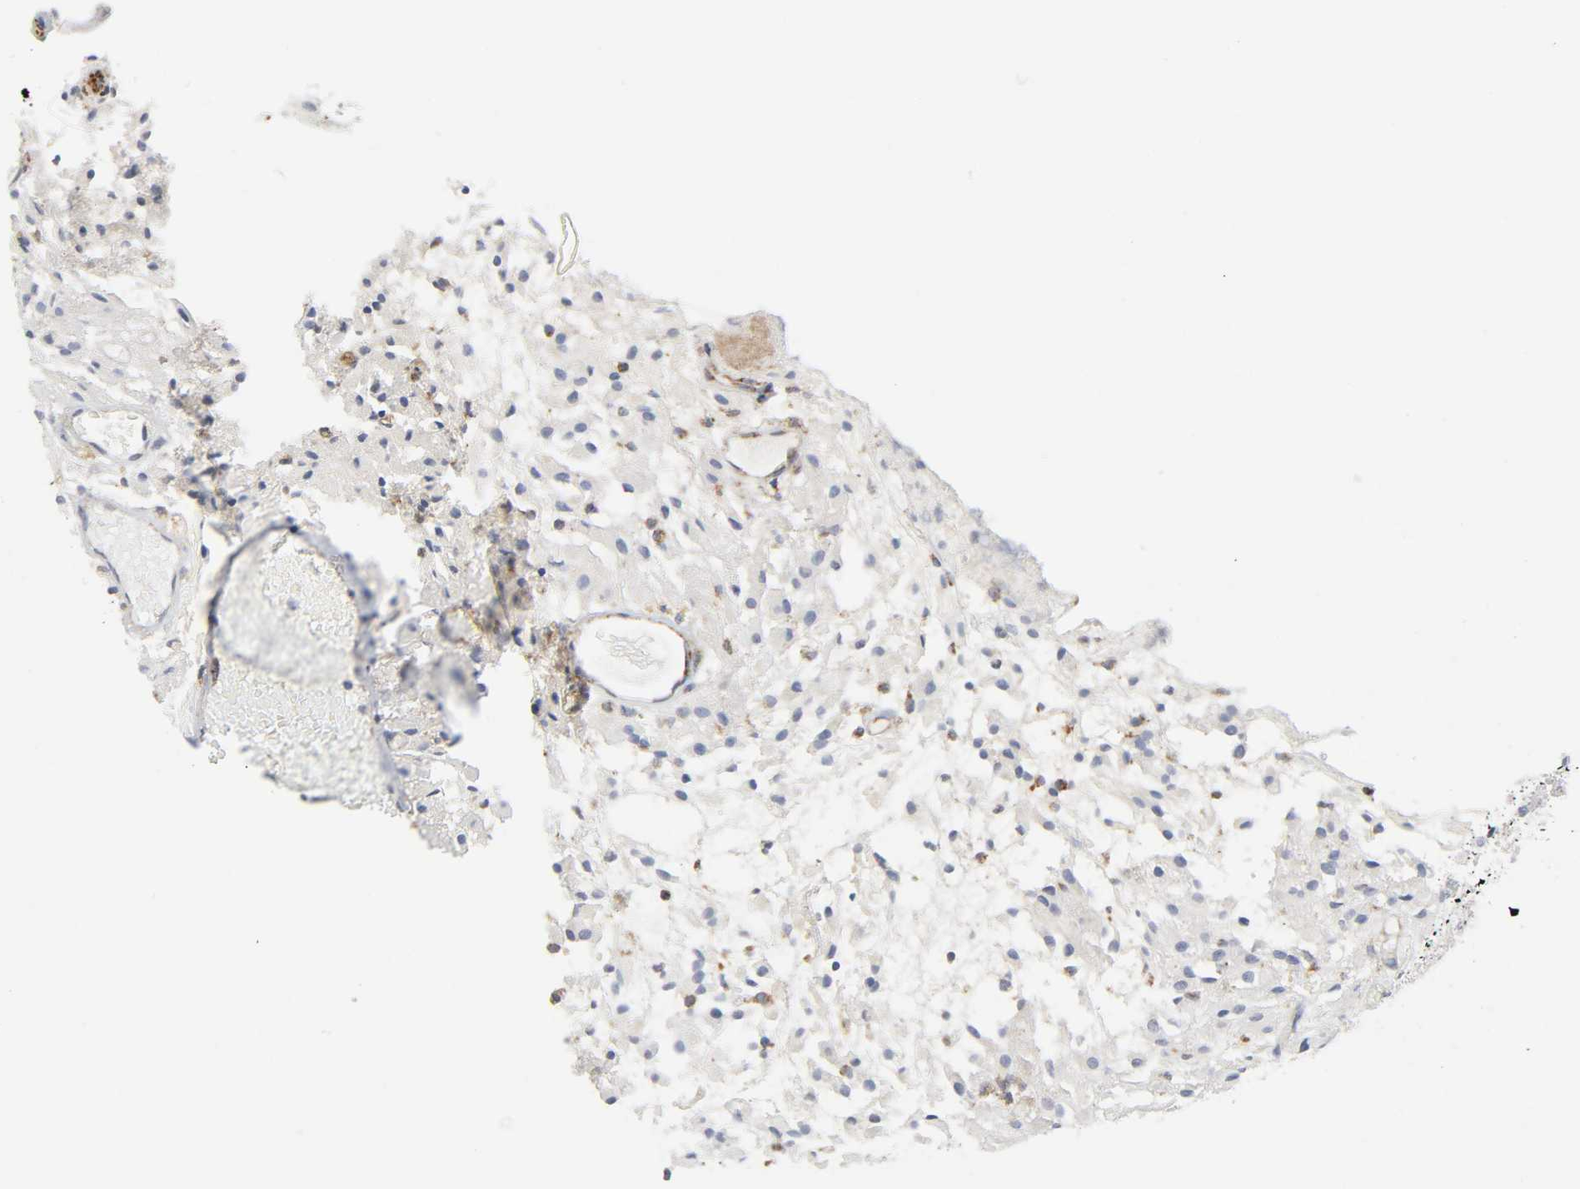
{"staining": {"intensity": "moderate", "quantity": "<25%", "location": "cytoplasmic/membranous"}, "tissue": "glioma", "cell_type": "Tumor cells", "image_type": "cancer", "snomed": [{"axis": "morphology", "description": "Glioma, malignant, High grade"}, {"axis": "topography", "description": "Brain"}], "caption": "Tumor cells show low levels of moderate cytoplasmic/membranous staining in about <25% of cells in glioma.", "gene": "BAK1", "patient": {"sex": "female", "age": 59}}